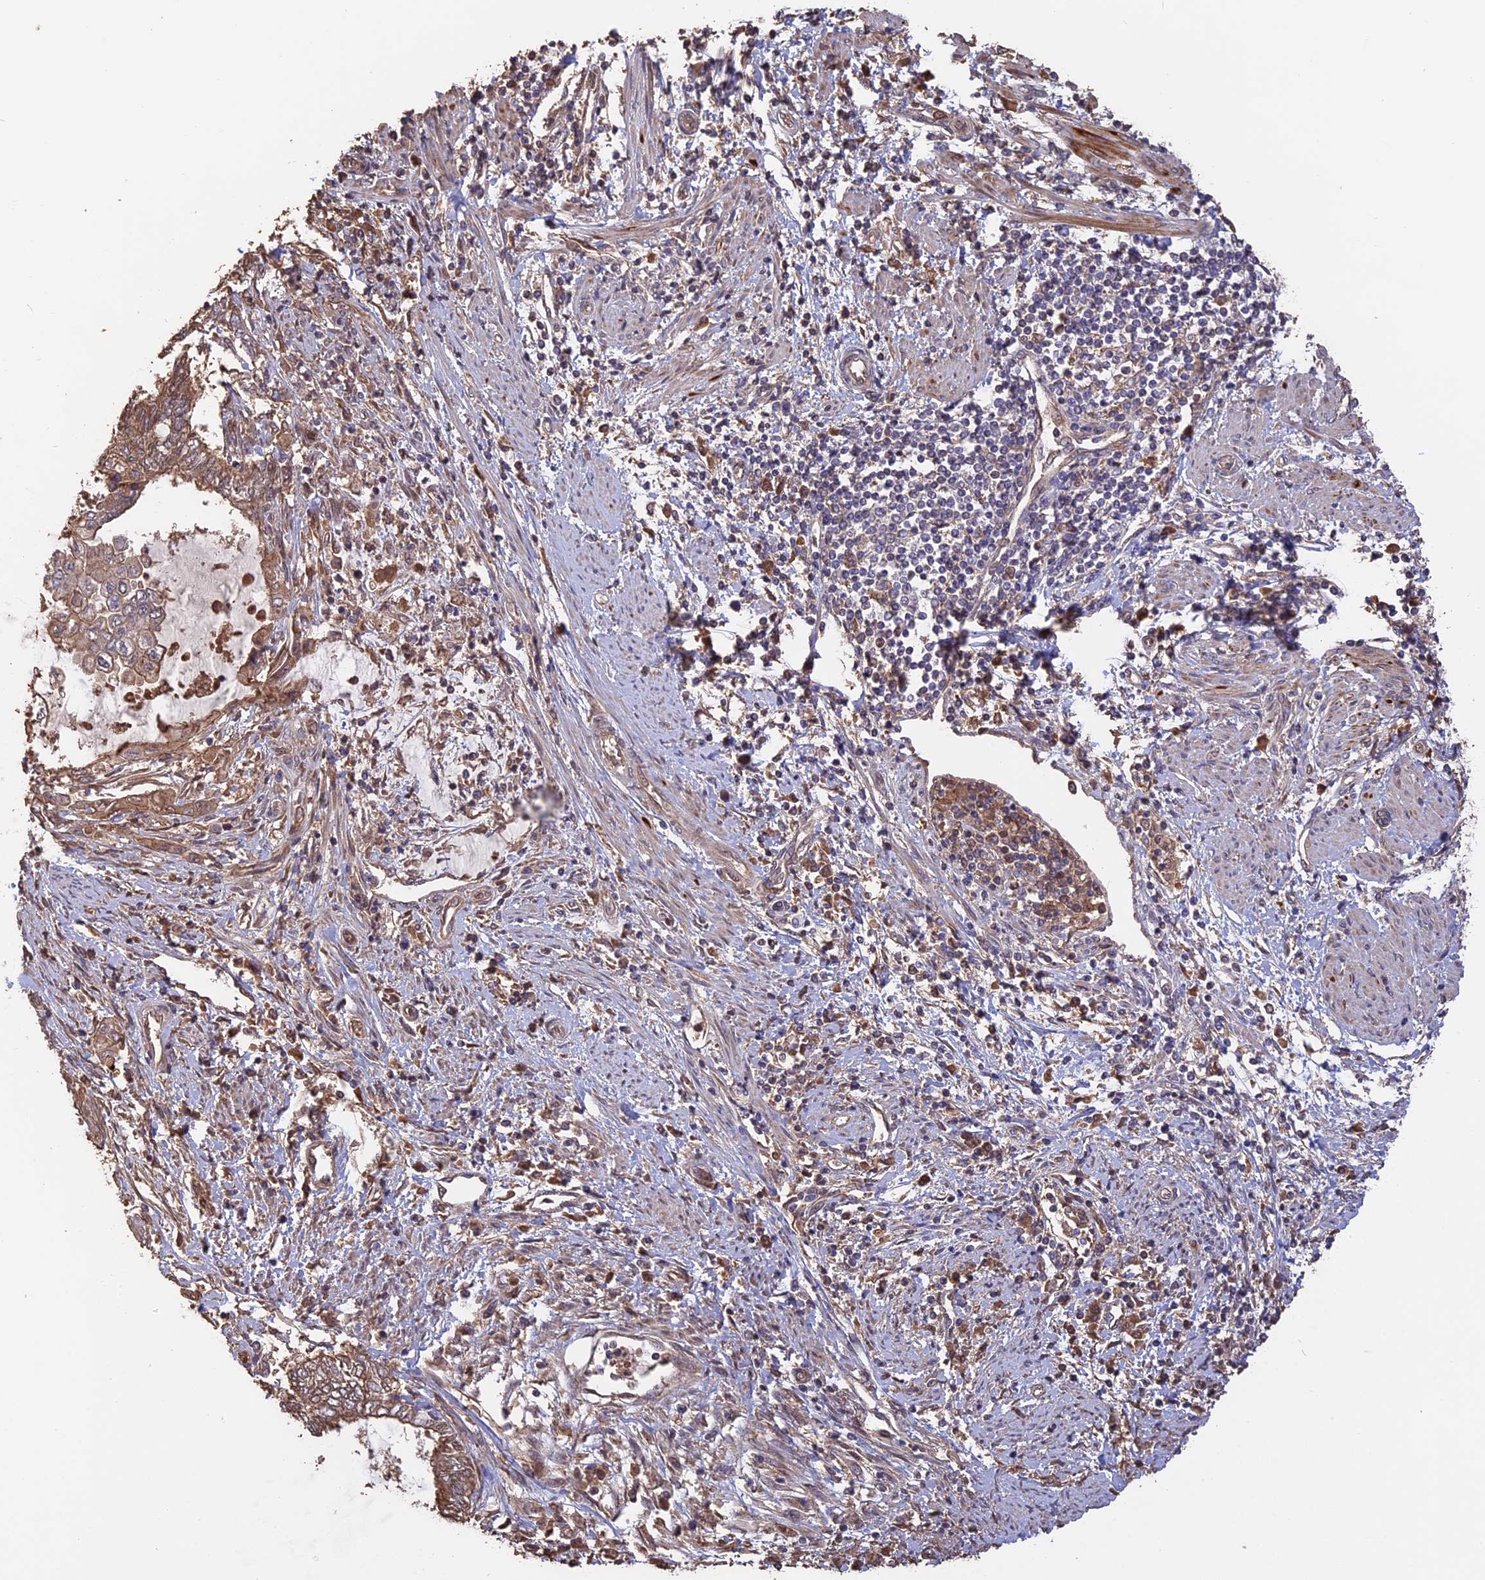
{"staining": {"intensity": "weak", "quantity": "25%-75%", "location": "cytoplasmic/membranous"}, "tissue": "endometrial cancer", "cell_type": "Tumor cells", "image_type": "cancer", "snomed": [{"axis": "morphology", "description": "Adenocarcinoma, NOS"}, {"axis": "topography", "description": "Uterus"}, {"axis": "topography", "description": "Endometrium"}], "caption": "This is an image of immunohistochemistry (IHC) staining of endometrial cancer (adenocarcinoma), which shows weak positivity in the cytoplasmic/membranous of tumor cells.", "gene": "RASAL1", "patient": {"sex": "female", "age": 70}}